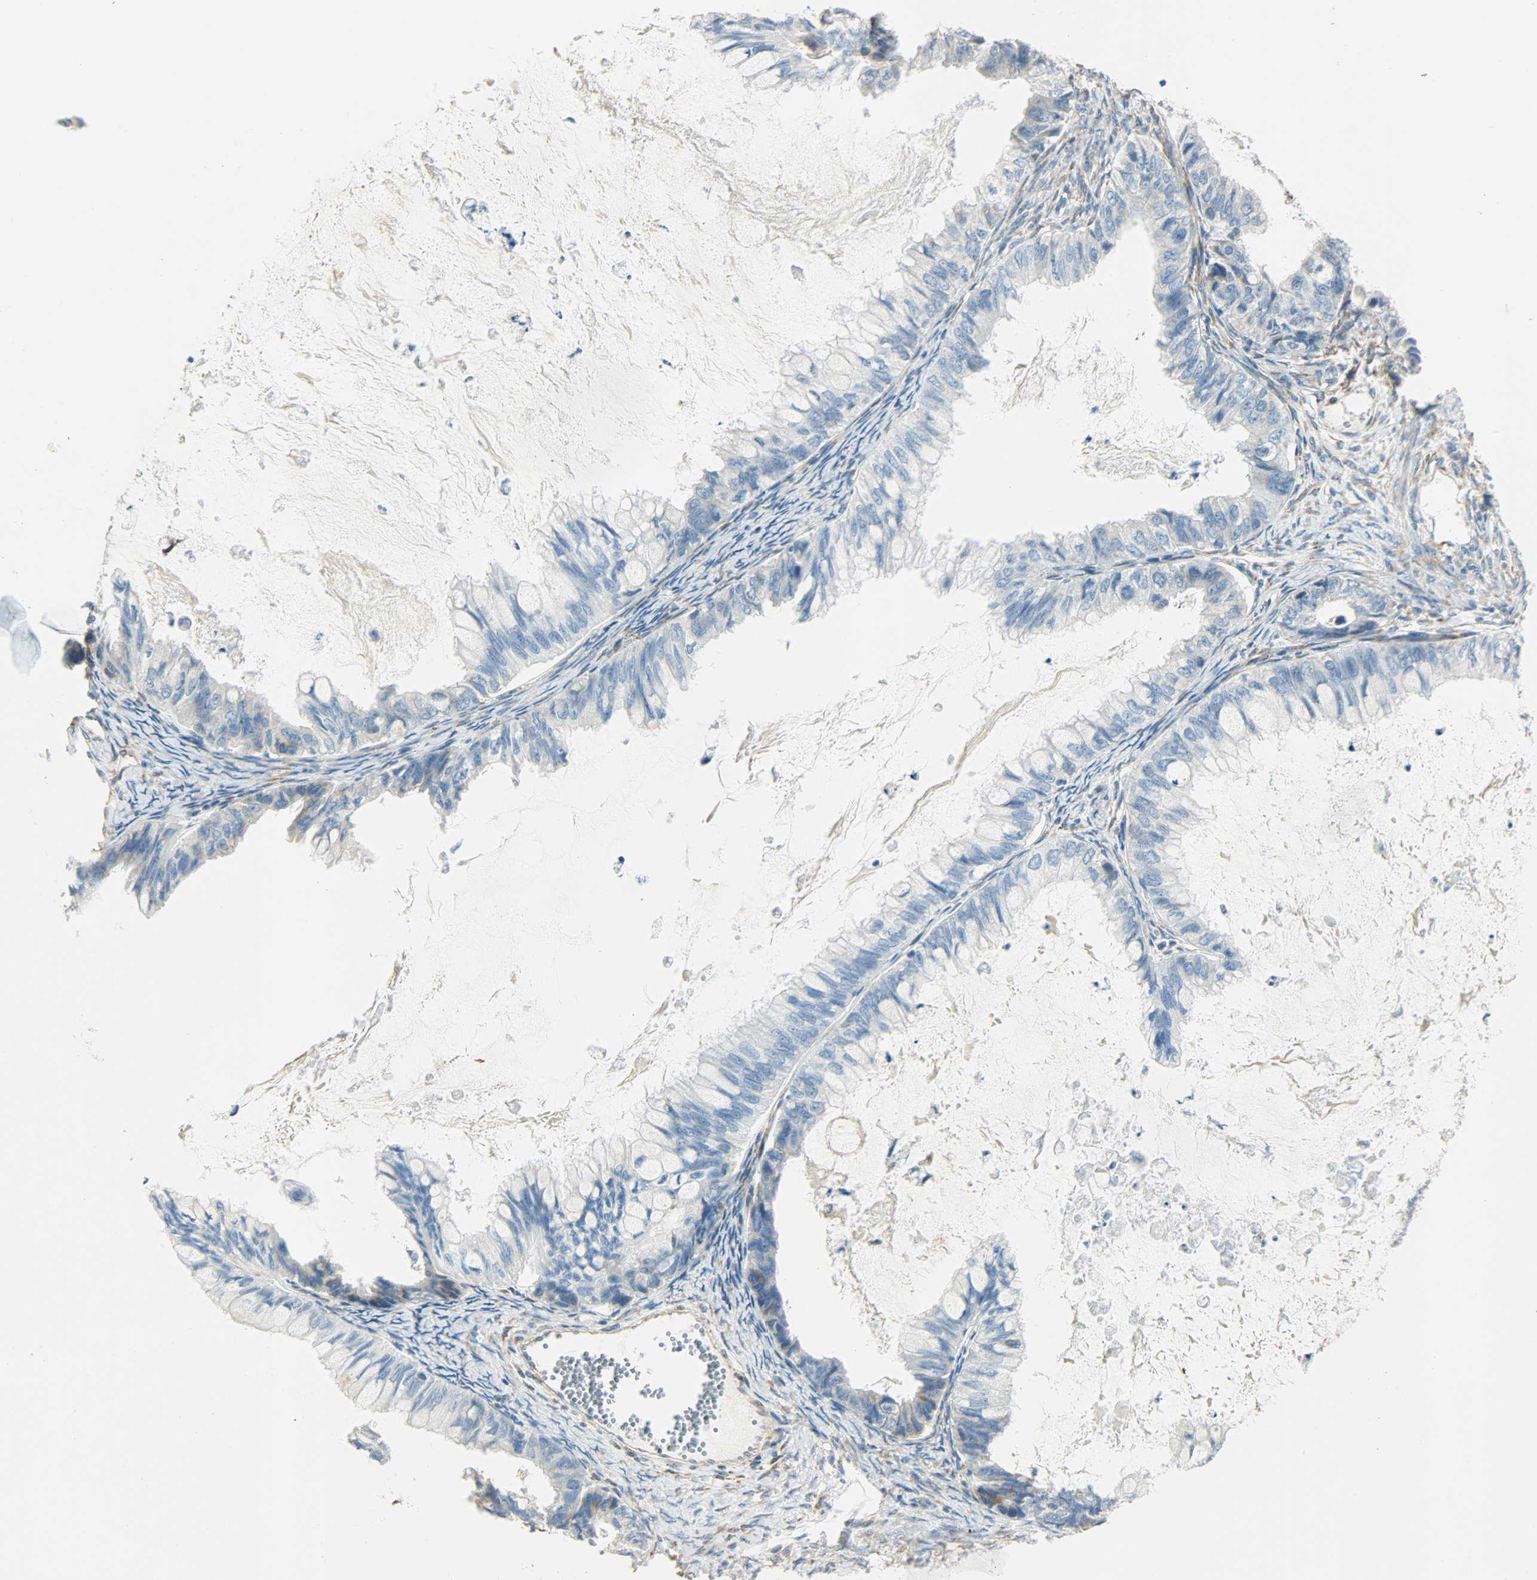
{"staining": {"intensity": "negative", "quantity": "none", "location": "none"}, "tissue": "ovarian cancer", "cell_type": "Tumor cells", "image_type": "cancer", "snomed": [{"axis": "morphology", "description": "Cystadenocarcinoma, mucinous, NOS"}, {"axis": "topography", "description": "Ovary"}], "caption": "IHC photomicrograph of neoplastic tissue: human mucinous cystadenocarcinoma (ovarian) stained with DAB shows no significant protein expression in tumor cells.", "gene": "PKD2", "patient": {"sex": "female", "age": 80}}